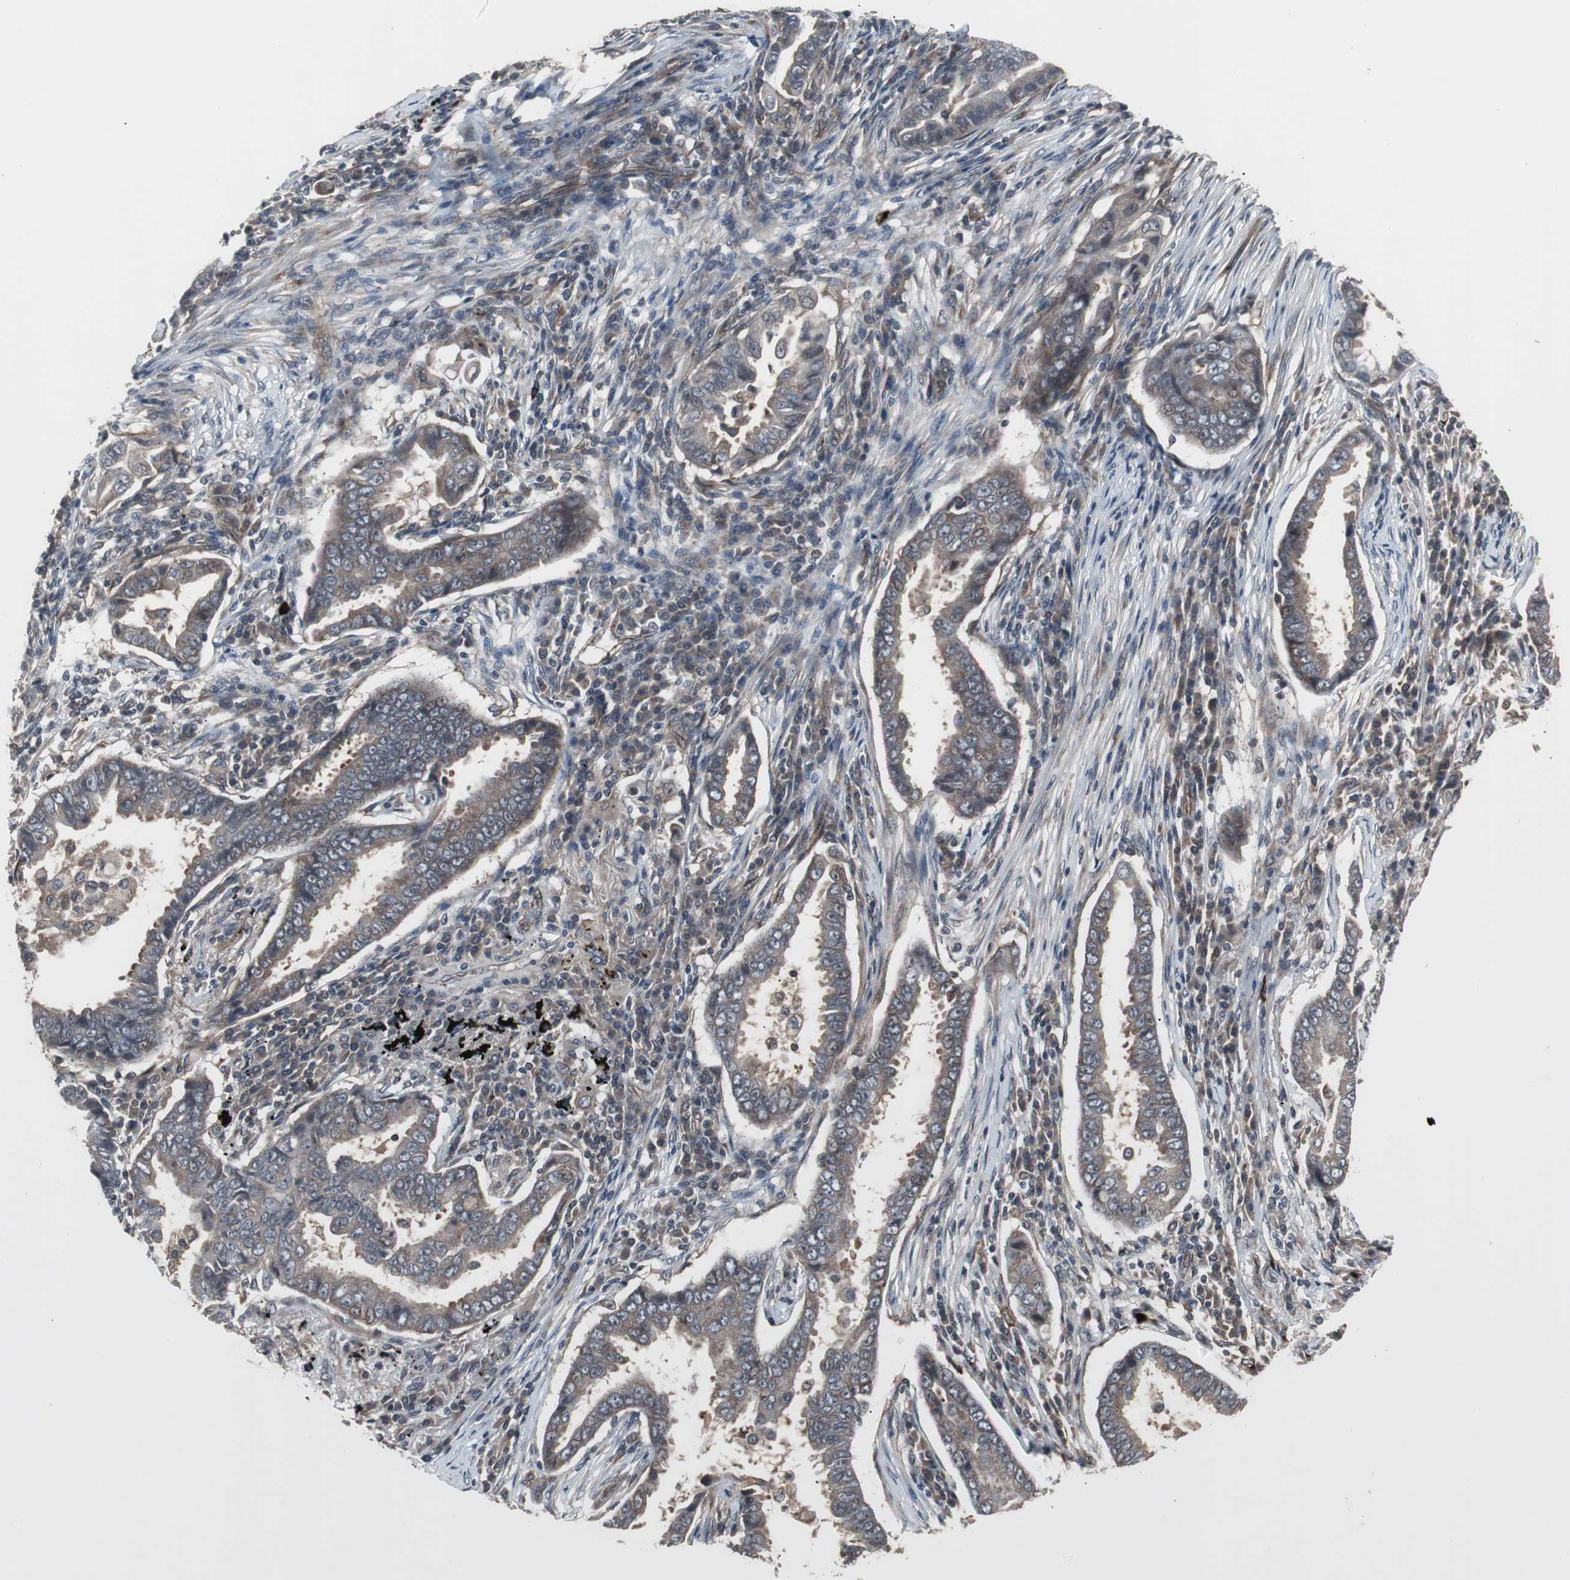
{"staining": {"intensity": "weak", "quantity": ">75%", "location": "cytoplasmic/membranous"}, "tissue": "lung cancer", "cell_type": "Tumor cells", "image_type": "cancer", "snomed": [{"axis": "morphology", "description": "Normal tissue, NOS"}, {"axis": "morphology", "description": "Inflammation, NOS"}, {"axis": "morphology", "description": "Adenocarcinoma, NOS"}, {"axis": "topography", "description": "Lung"}], "caption": "Weak cytoplasmic/membranous staining is appreciated in about >75% of tumor cells in adenocarcinoma (lung). The protein of interest is stained brown, and the nuclei are stained in blue (DAB (3,3'-diaminobenzidine) IHC with brightfield microscopy, high magnification).", "gene": "ATP2B2", "patient": {"sex": "female", "age": 64}}